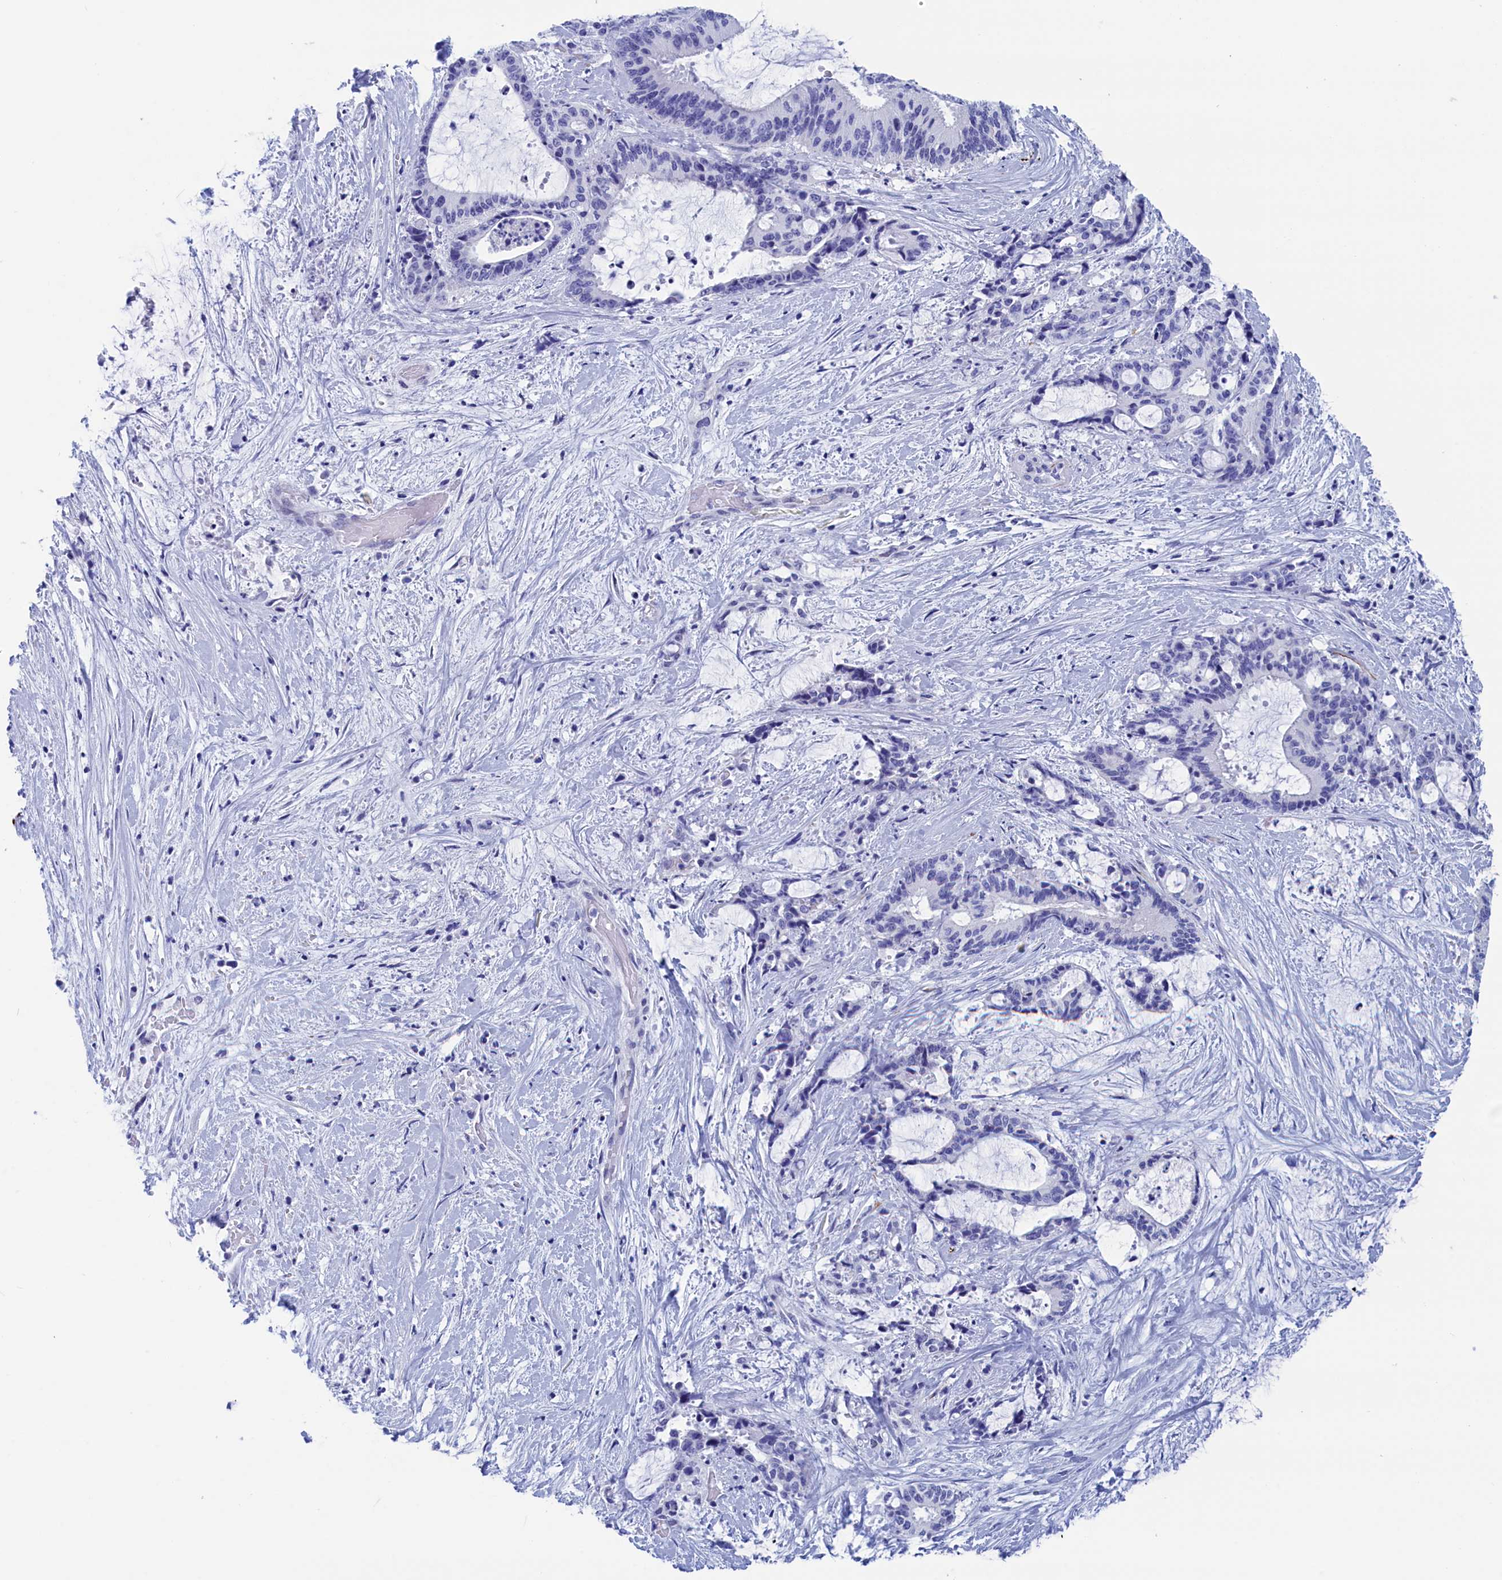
{"staining": {"intensity": "negative", "quantity": "none", "location": "none"}, "tissue": "liver cancer", "cell_type": "Tumor cells", "image_type": "cancer", "snomed": [{"axis": "morphology", "description": "Normal tissue, NOS"}, {"axis": "morphology", "description": "Cholangiocarcinoma"}, {"axis": "topography", "description": "Liver"}, {"axis": "topography", "description": "Peripheral nerve tissue"}], "caption": "High magnification brightfield microscopy of liver cancer stained with DAB (brown) and counterstained with hematoxylin (blue): tumor cells show no significant expression.", "gene": "WDR83", "patient": {"sex": "female", "age": 73}}